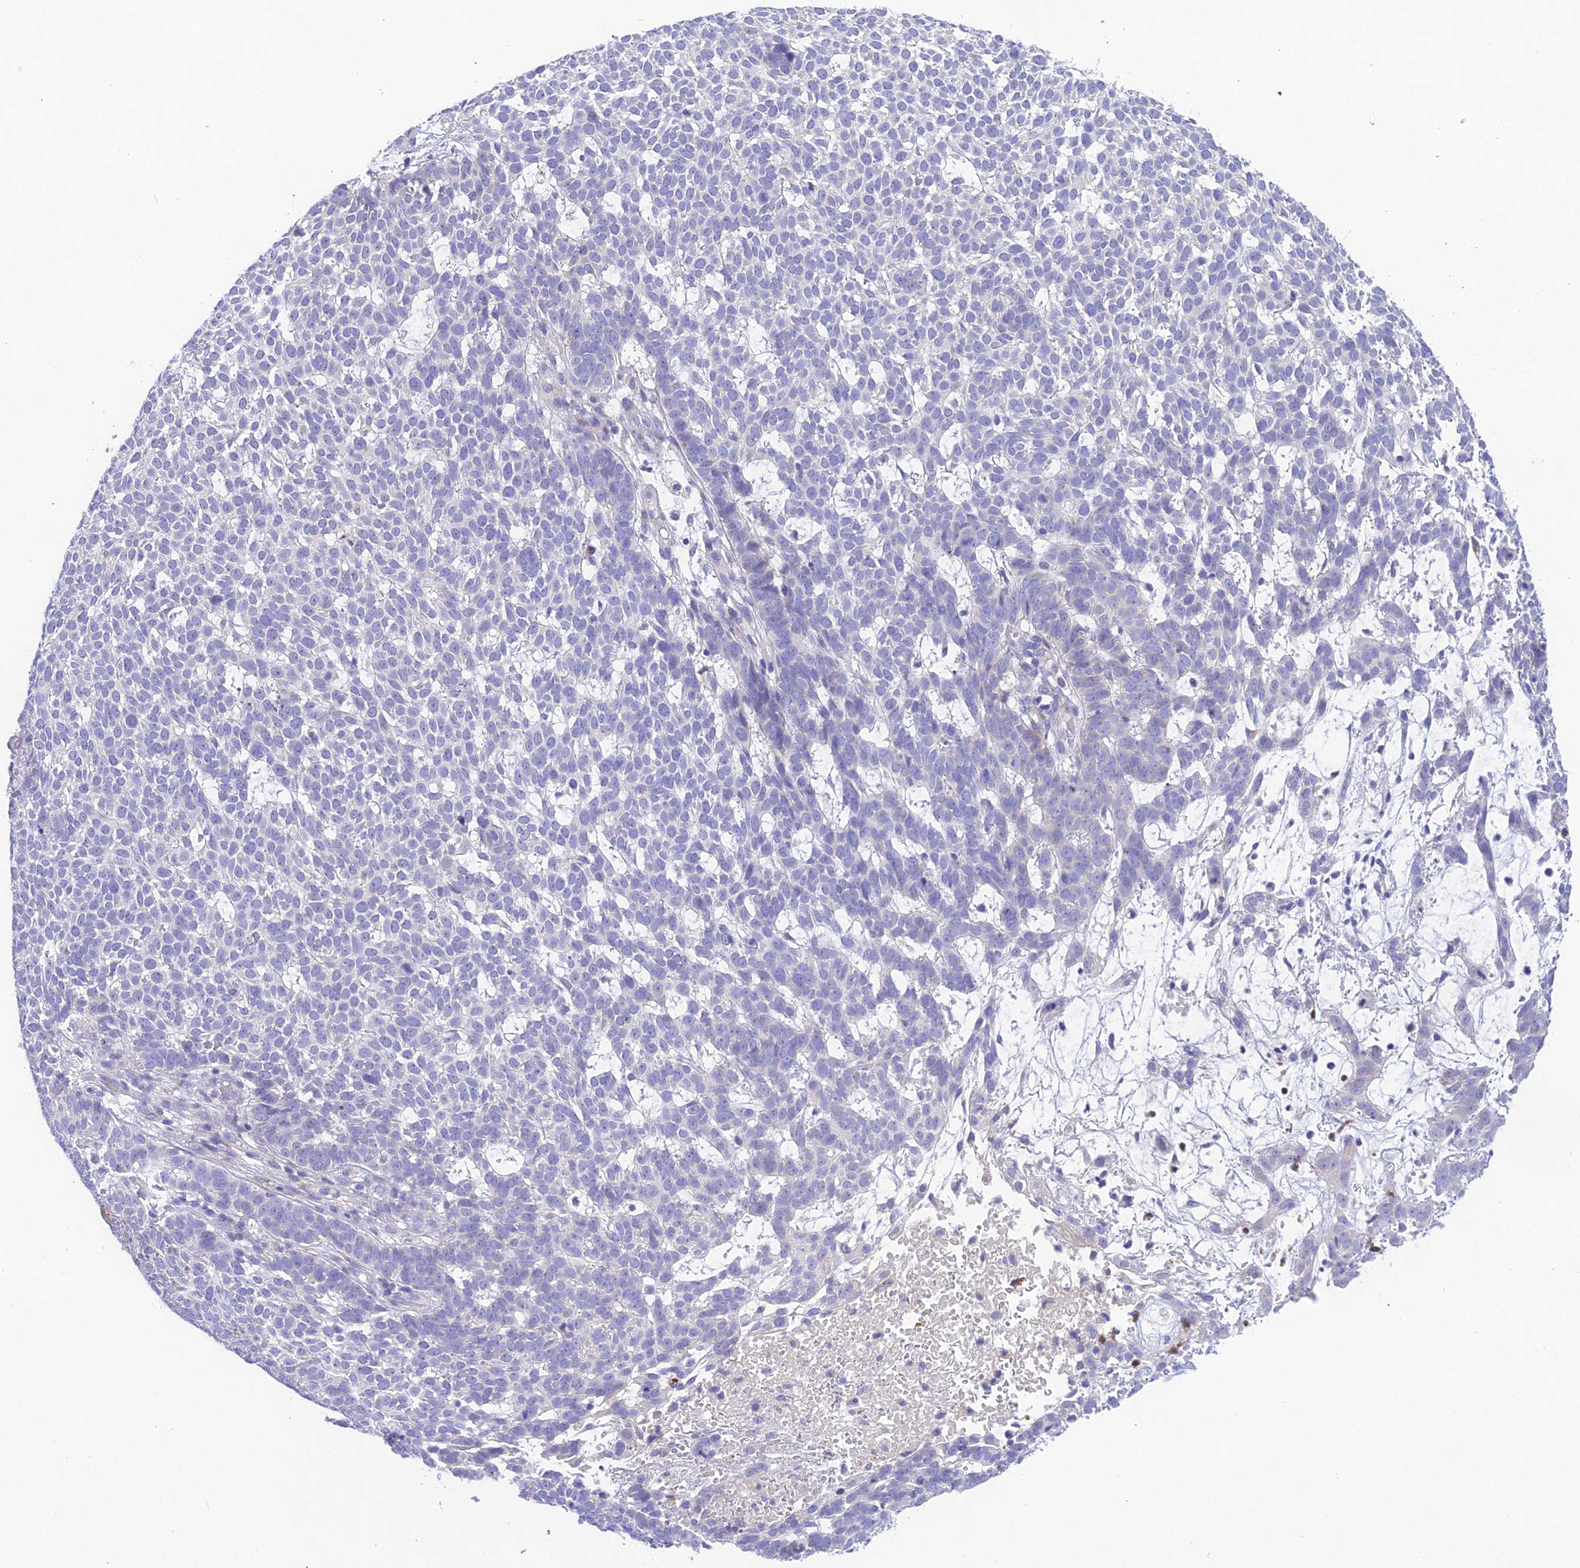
{"staining": {"intensity": "negative", "quantity": "none", "location": "none"}, "tissue": "skin cancer", "cell_type": "Tumor cells", "image_type": "cancer", "snomed": [{"axis": "morphology", "description": "Basal cell carcinoma"}, {"axis": "topography", "description": "Skin"}], "caption": "Skin basal cell carcinoma was stained to show a protein in brown. There is no significant positivity in tumor cells. (Brightfield microscopy of DAB (3,3'-diaminobenzidine) immunohistochemistry at high magnification).", "gene": "KIAA0408", "patient": {"sex": "female", "age": 78}}